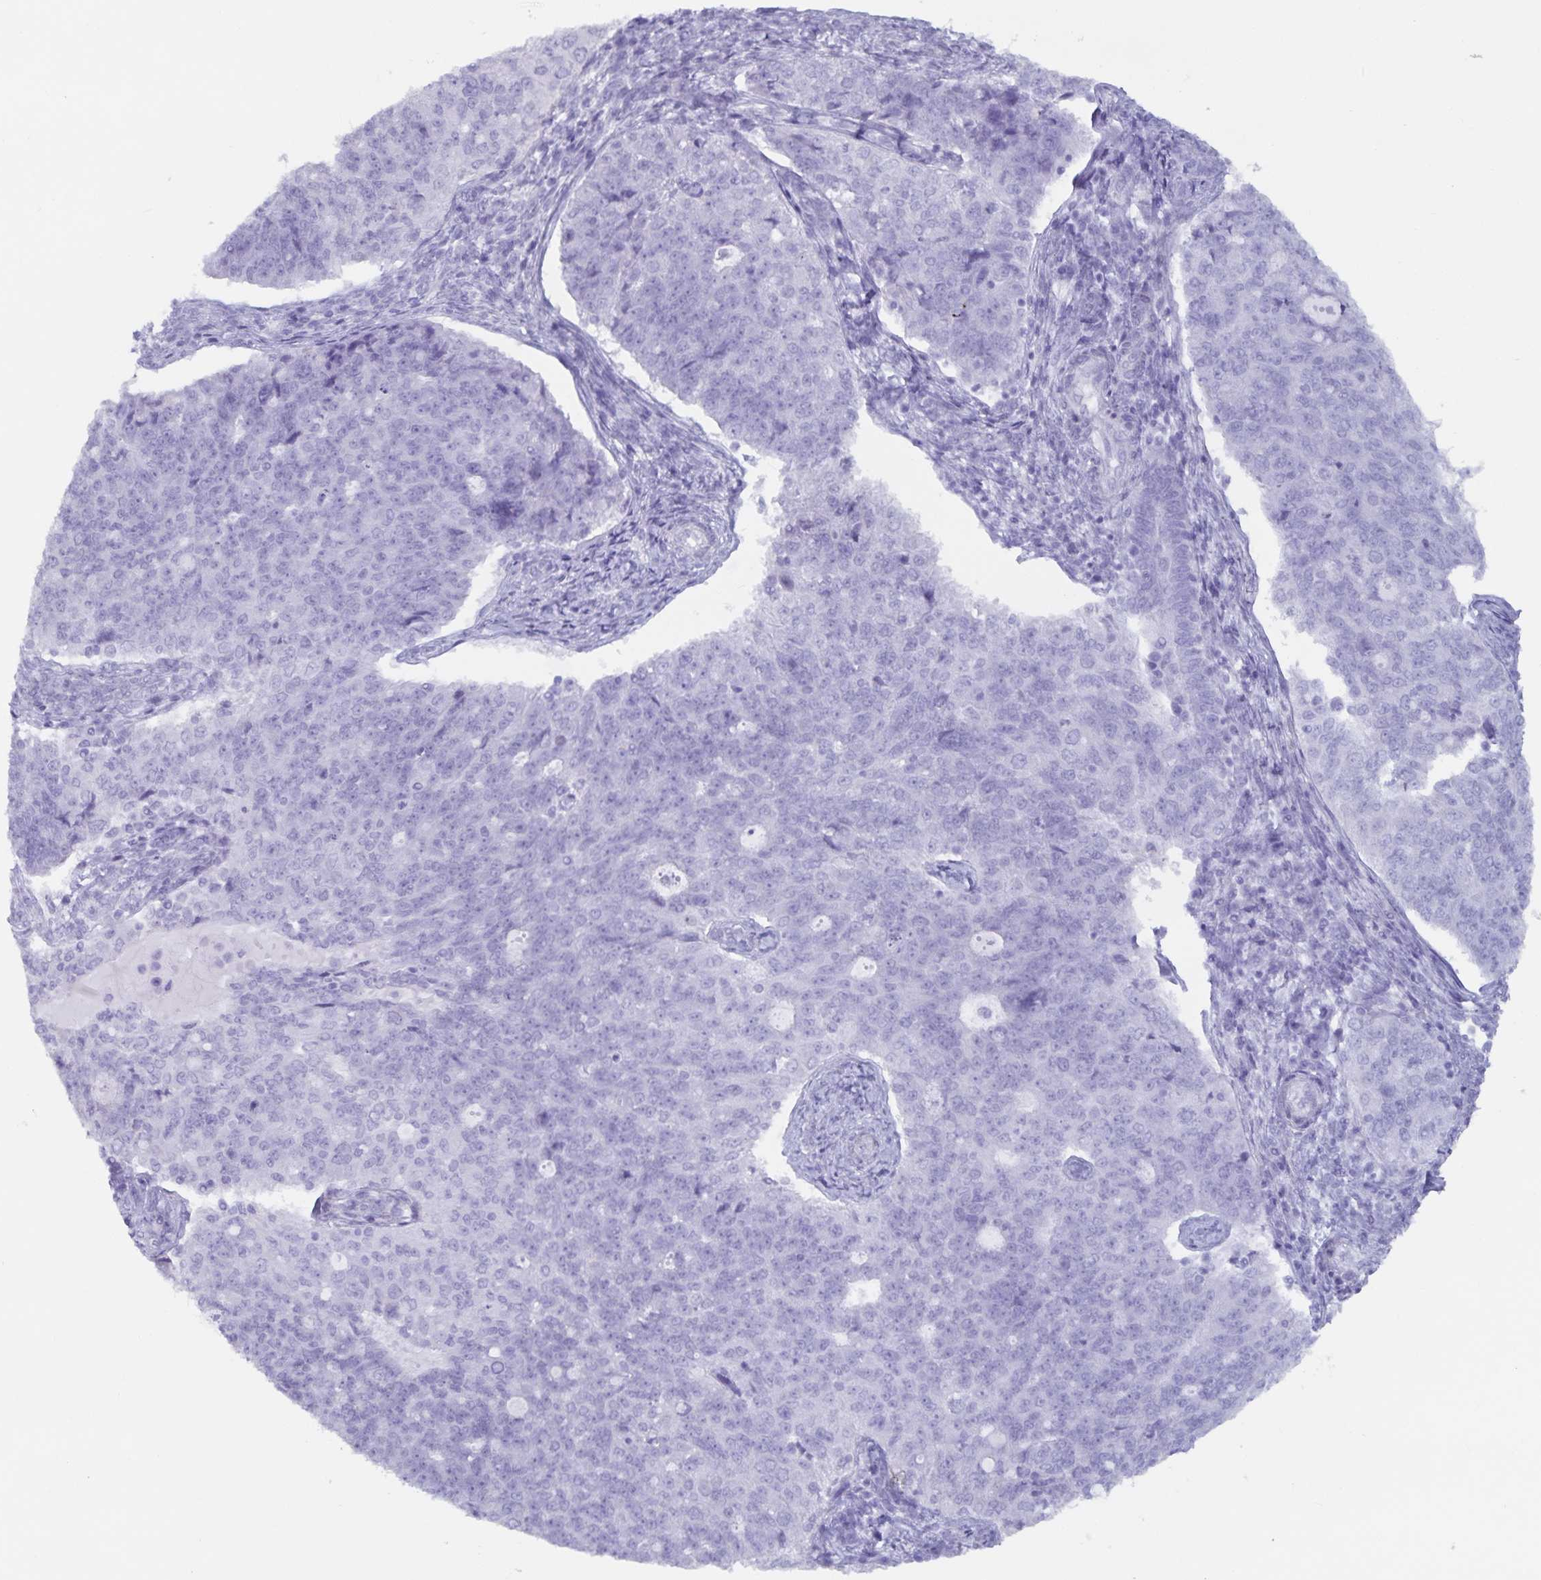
{"staining": {"intensity": "moderate", "quantity": "<25%", "location": "cytoplasmic/membranous"}, "tissue": "endometrial cancer", "cell_type": "Tumor cells", "image_type": "cancer", "snomed": [{"axis": "morphology", "description": "Adenocarcinoma, NOS"}, {"axis": "topography", "description": "Endometrium"}], "caption": "There is low levels of moderate cytoplasmic/membranous positivity in tumor cells of endometrial cancer, as demonstrated by immunohistochemical staining (brown color).", "gene": "GPR137", "patient": {"sex": "female", "age": 43}}